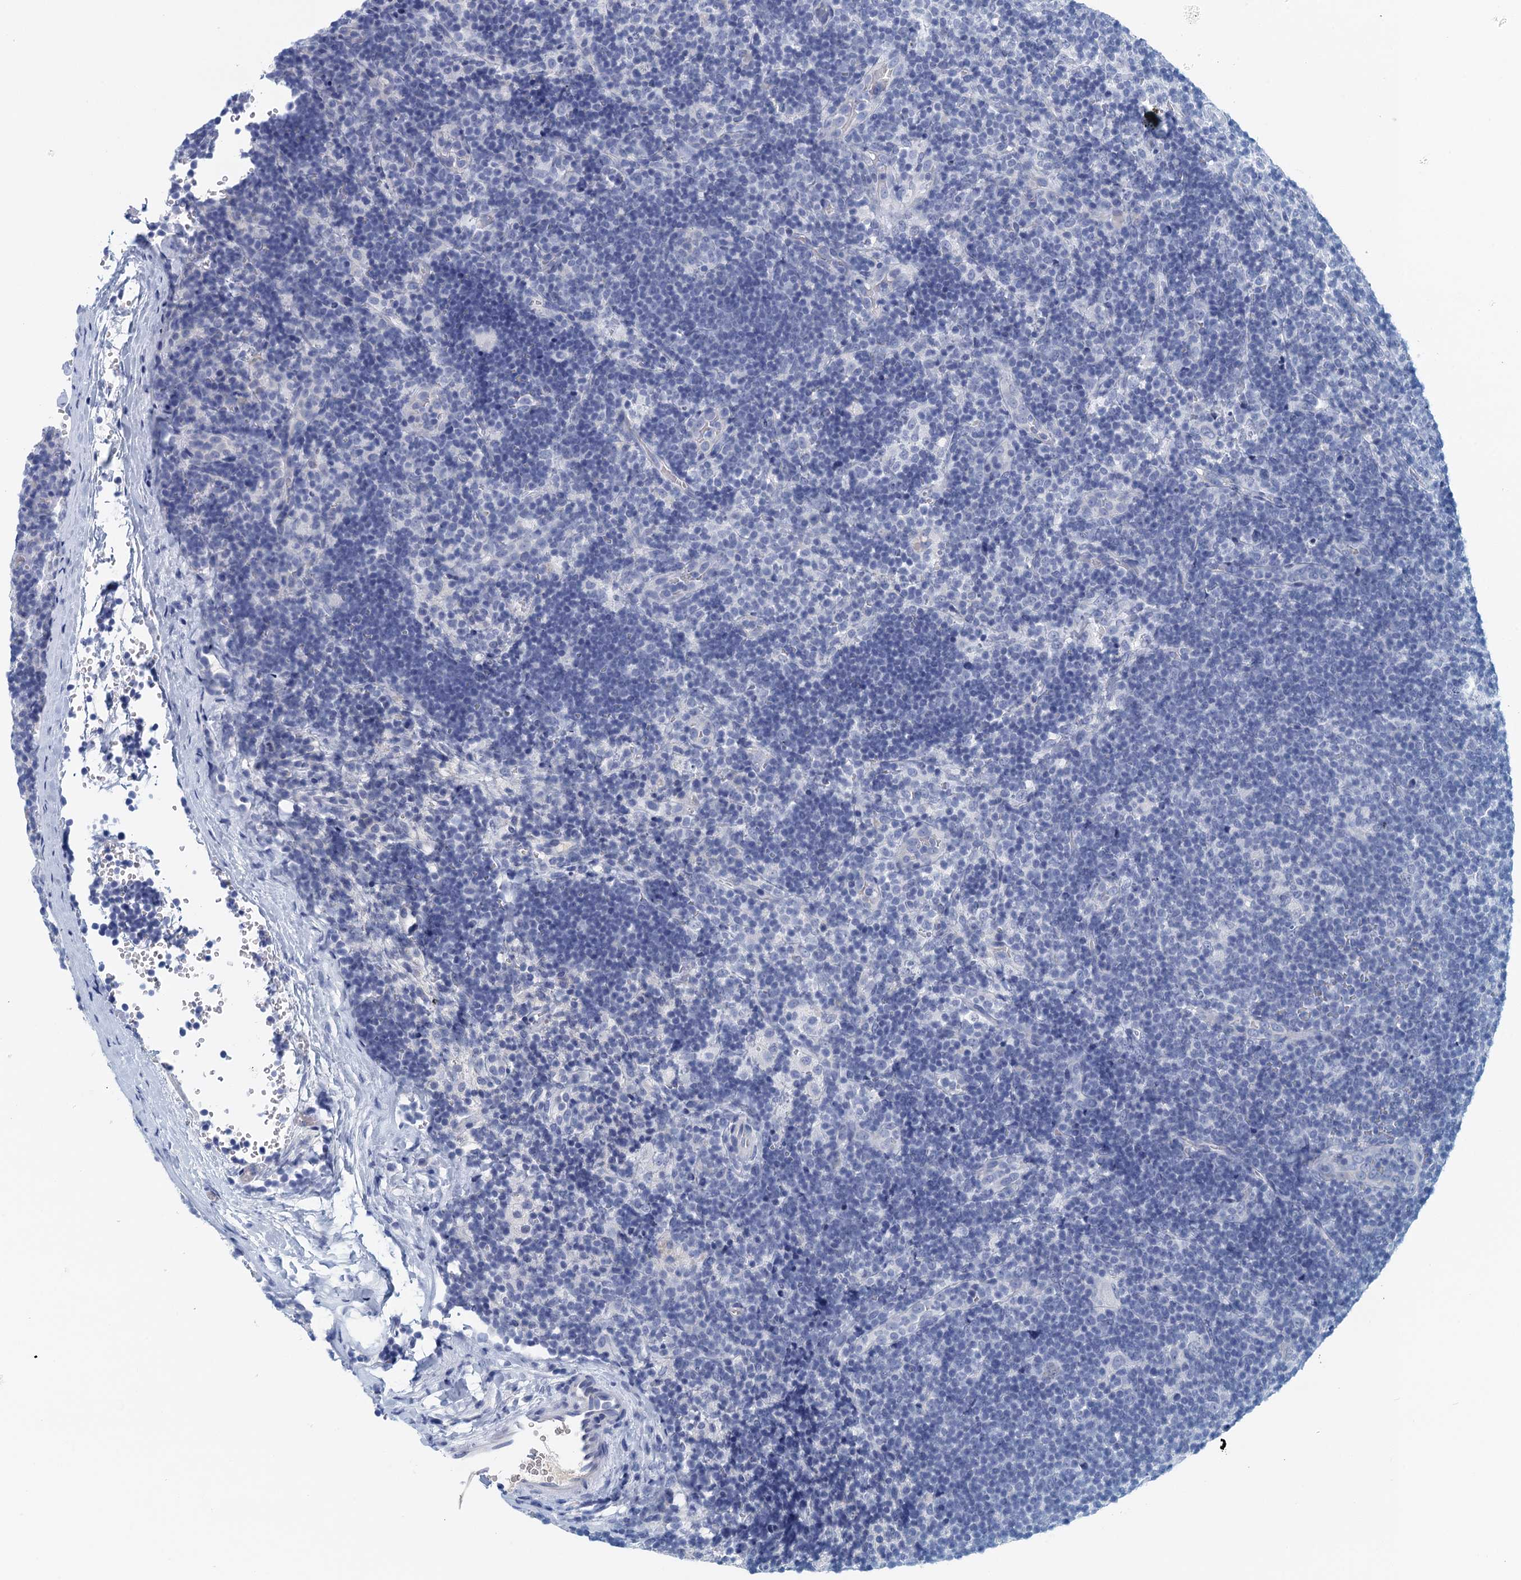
{"staining": {"intensity": "negative", "quantity": "none", "location": "none"}, "tissue": "lymphoma", "cell_type": "Tumor cells", "image_type": "cancer", "snomed": [{"axis": "morphology", "description": "Hodgkin's disease, NOS"}, {"axis": "topography", "description": "Lymph node"}], "caption": "Immunohistochemistry of human lymphoma shows no staining in tumor cells. (Stains: DAB (3,3'-diaminobenzidine) immunohistochemistry with hematoxylin counter stain, Microscopy: brightfield microscopy at high magnification).", "gene": "CYP51A1", "patient": {"sex": "female", "age": 57}}